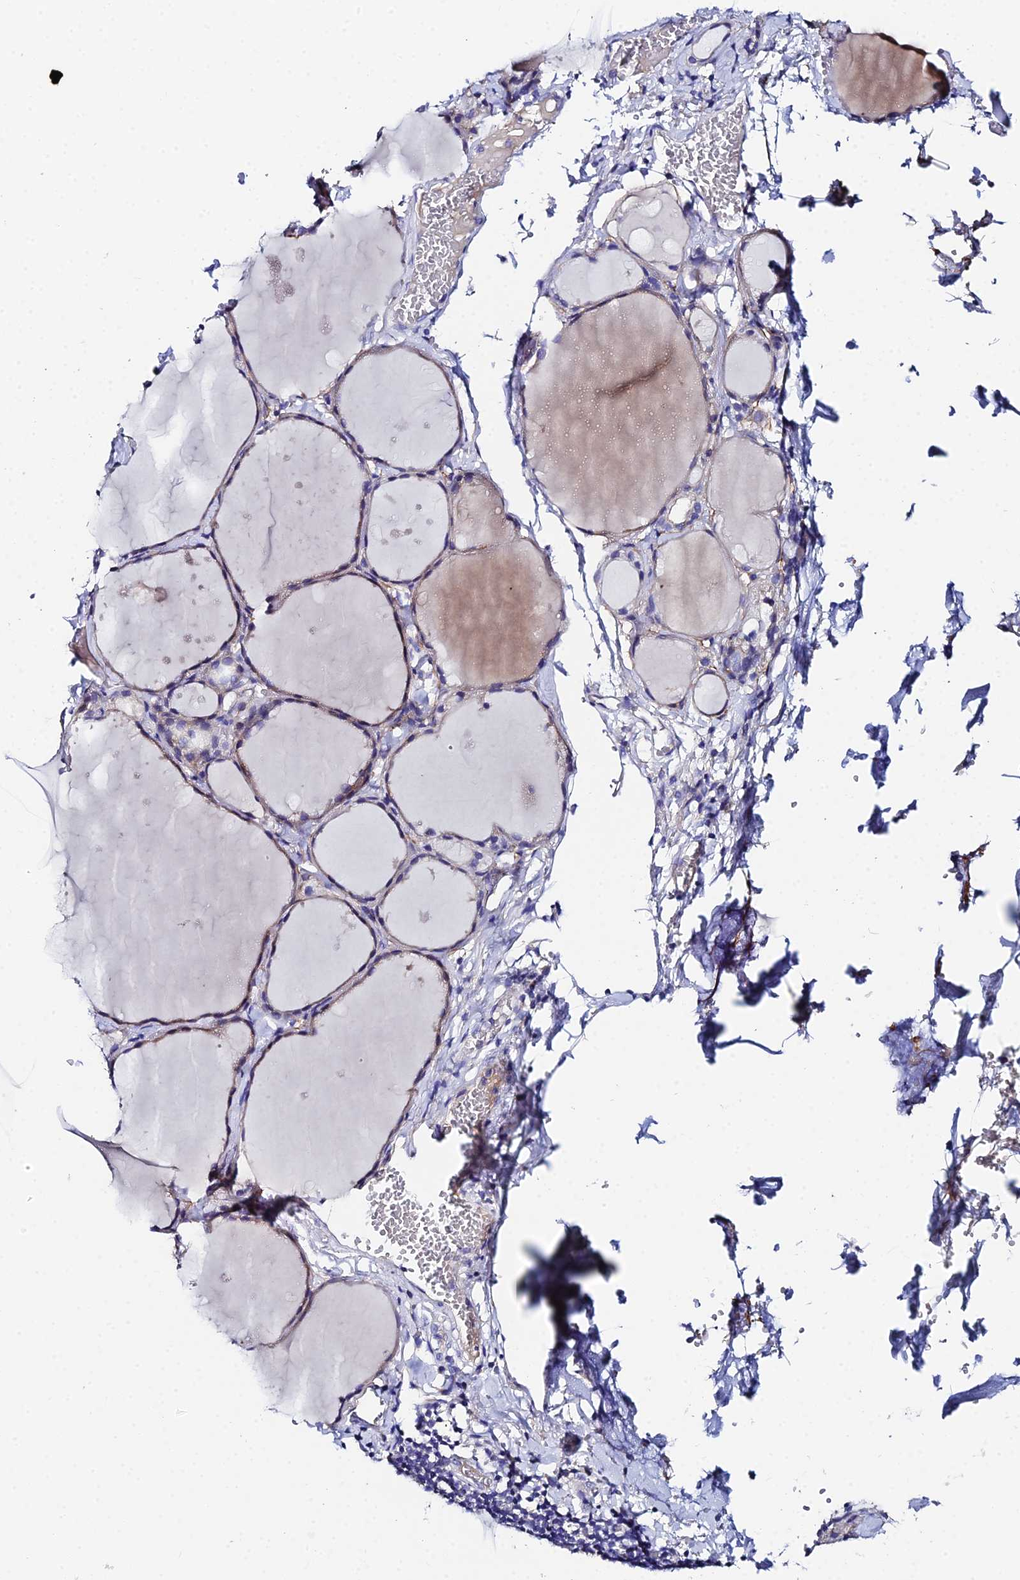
{"staining": {"intensity": "weak", "quantity": "25%-75%", "location": "cytoplasmic/membranous"}, "tissue": "thyroid gland", "cell_type": "Glandular cells", "image_type": "normal", "snomed": [{"axis": "morphology", "description": "Normal tissue, NOS"}, {"axis": "topography", "description": "Thyroid gland"}], "caption": "Immunohistochemical staining of unremarkable thyroid gland displays weak cytoplasmic/membranous protein staining in approximately 25%-75% of glandular cells.", "gene": "UBE2L3", "patient": {"sex": "male", "age": 56}}